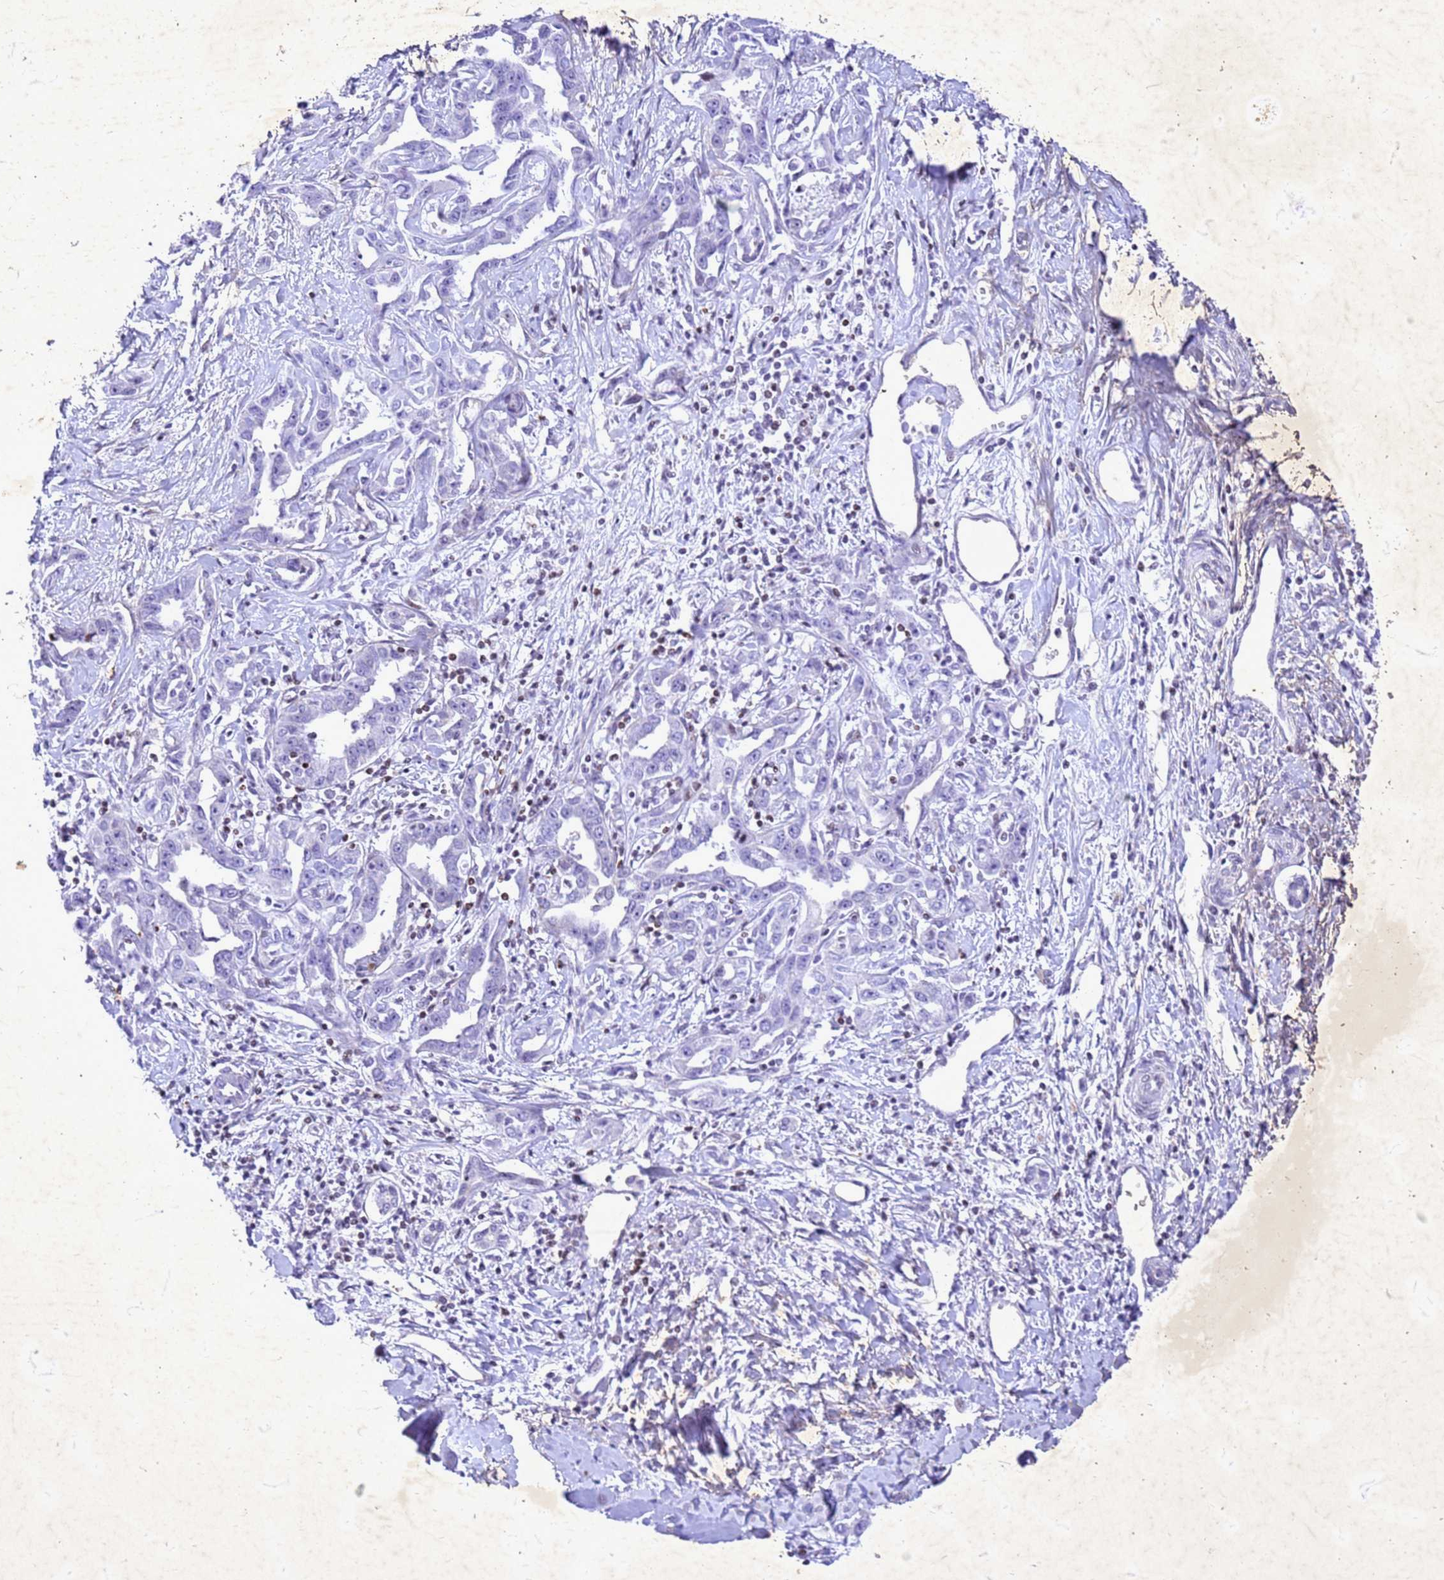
{"staining": {"intensity": "negative", "quantity": "none", "location": "none"}, "tissue": "liver cancer", "cell_type": "Tumor cells", "image_type": "cancer", "snomed": [{"axis": "morphology", "description": "Cholangiocarcinoma"}, {"axis": "topography", "description": "Liver"}], "caption": "Cholangiocarcinoma (liver) stained for a protein using IHC reveals no staining tumor cells.", "gene": "COPS9", "patient": {"sex": "male", "age": 59}}